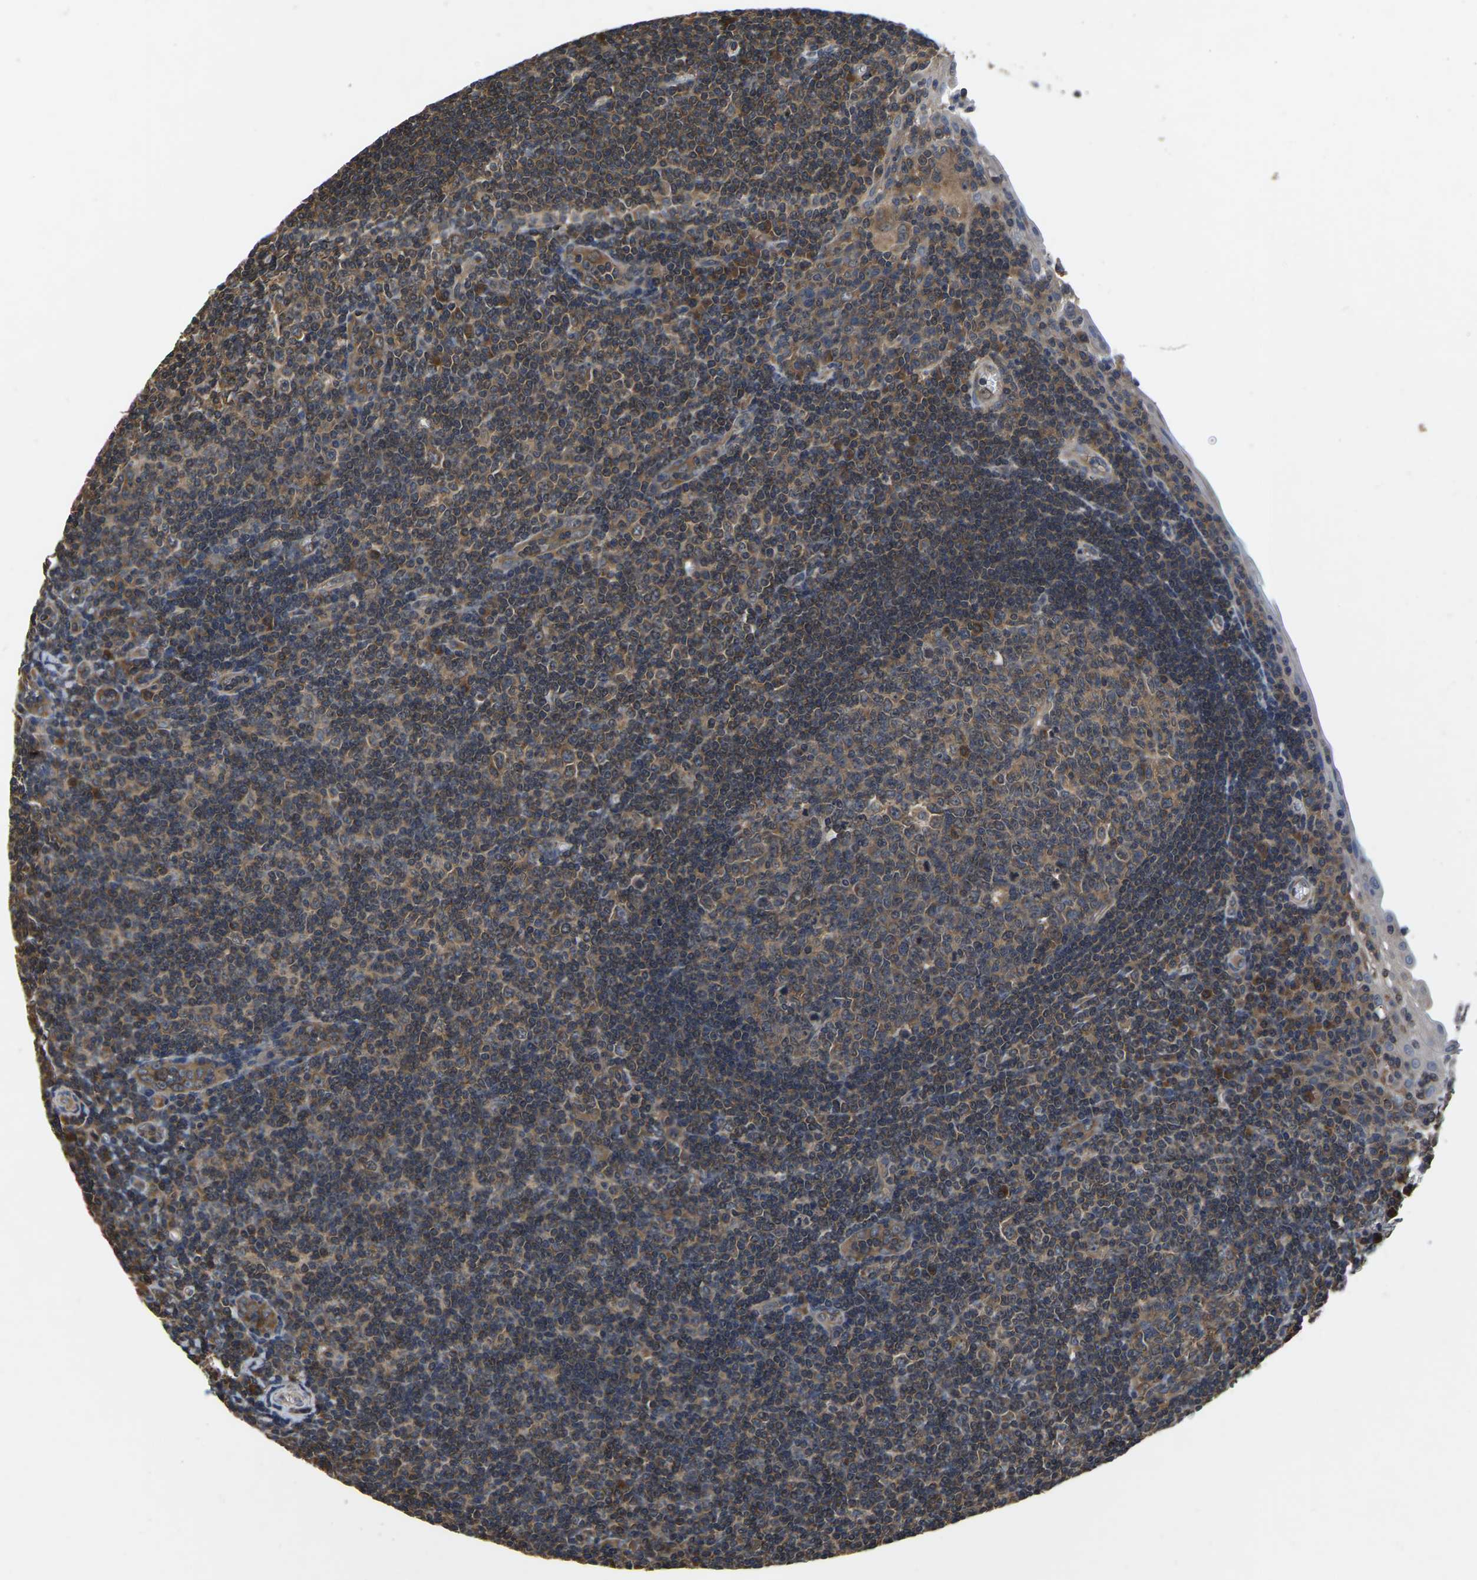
{"staining": {"intensity": "moderate", "quantity": ">75%", "location": "cytoplasmic/membranous"}, "tissue": "tonsil", "cell_type": "Germinal center cells", "image_type": "normal", "snomed": [{"axis": "morphology", "description": "Normal tissue, NOS"}, {"axis": "topography", "description": "Tonsil"}], "caption": "Moderate cytoplasmic/membranous positivity for a protein is seen in approximately >75% of germinal center cells of unremarkable tonsil using IHC.", "gene": "CRYZL1", "patient": {"sex": "male", "age": 37}}